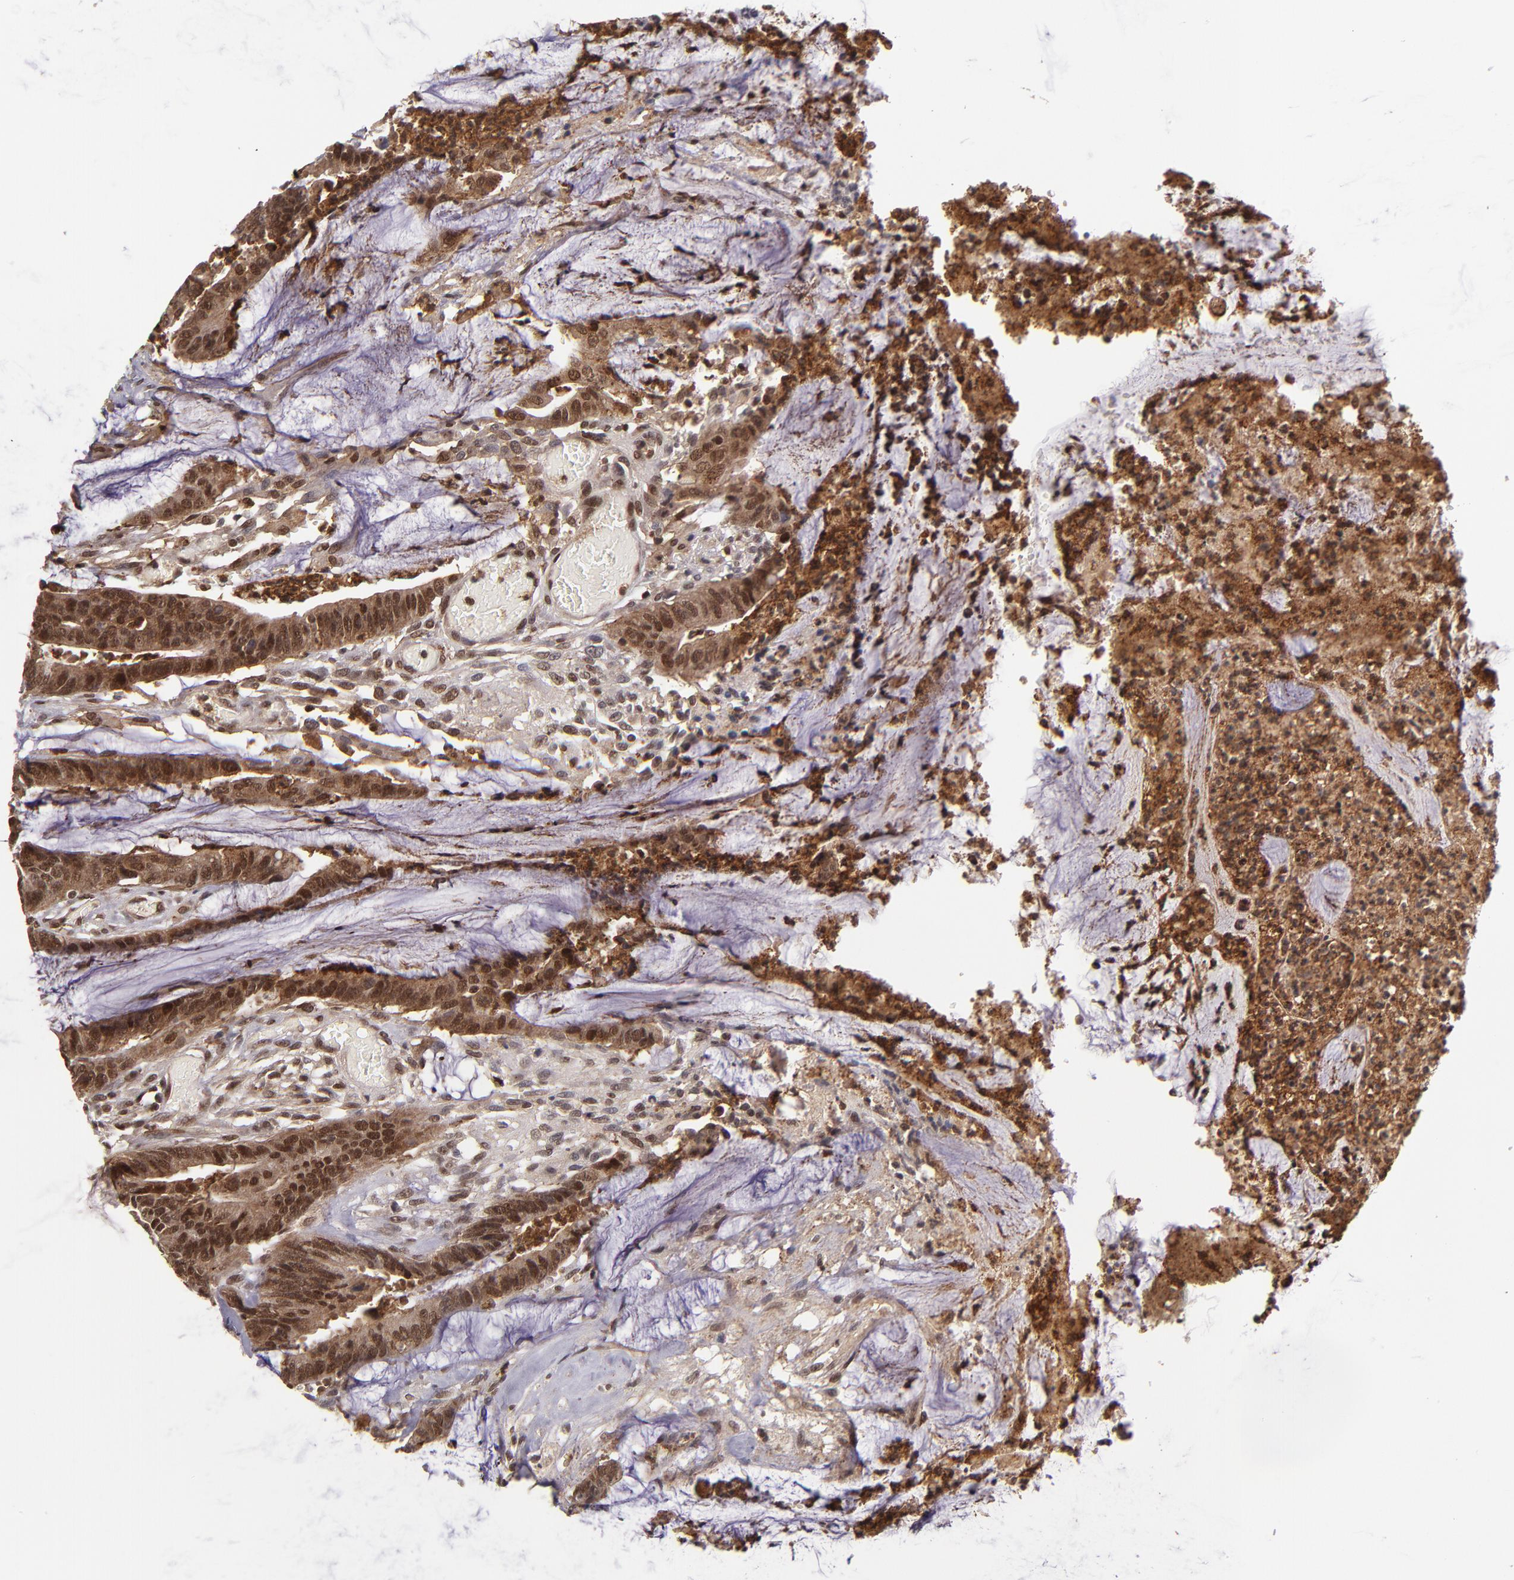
{"staining": {"intensity": "strong", "quantity": ">75%", "location": "cytoplasmic/membranous,nuclear"}, "tissue": "colorectal cancer", "cell_type": "Tumor cells", "image_type": "cancer", "snomed": [{"axis": "morphology", "description": "Adenocarcinoma, NOS"}, {"axis": "topography", "description": "Rectum"}], "caption": "Tumor cells exhibit high levels of strong cytoplasmic/membranous and nuclear staining in approximately >75% of cells in human colorectal cancer.", "gene": "EP300", "patient": {"sex": "female", "age": 66}}